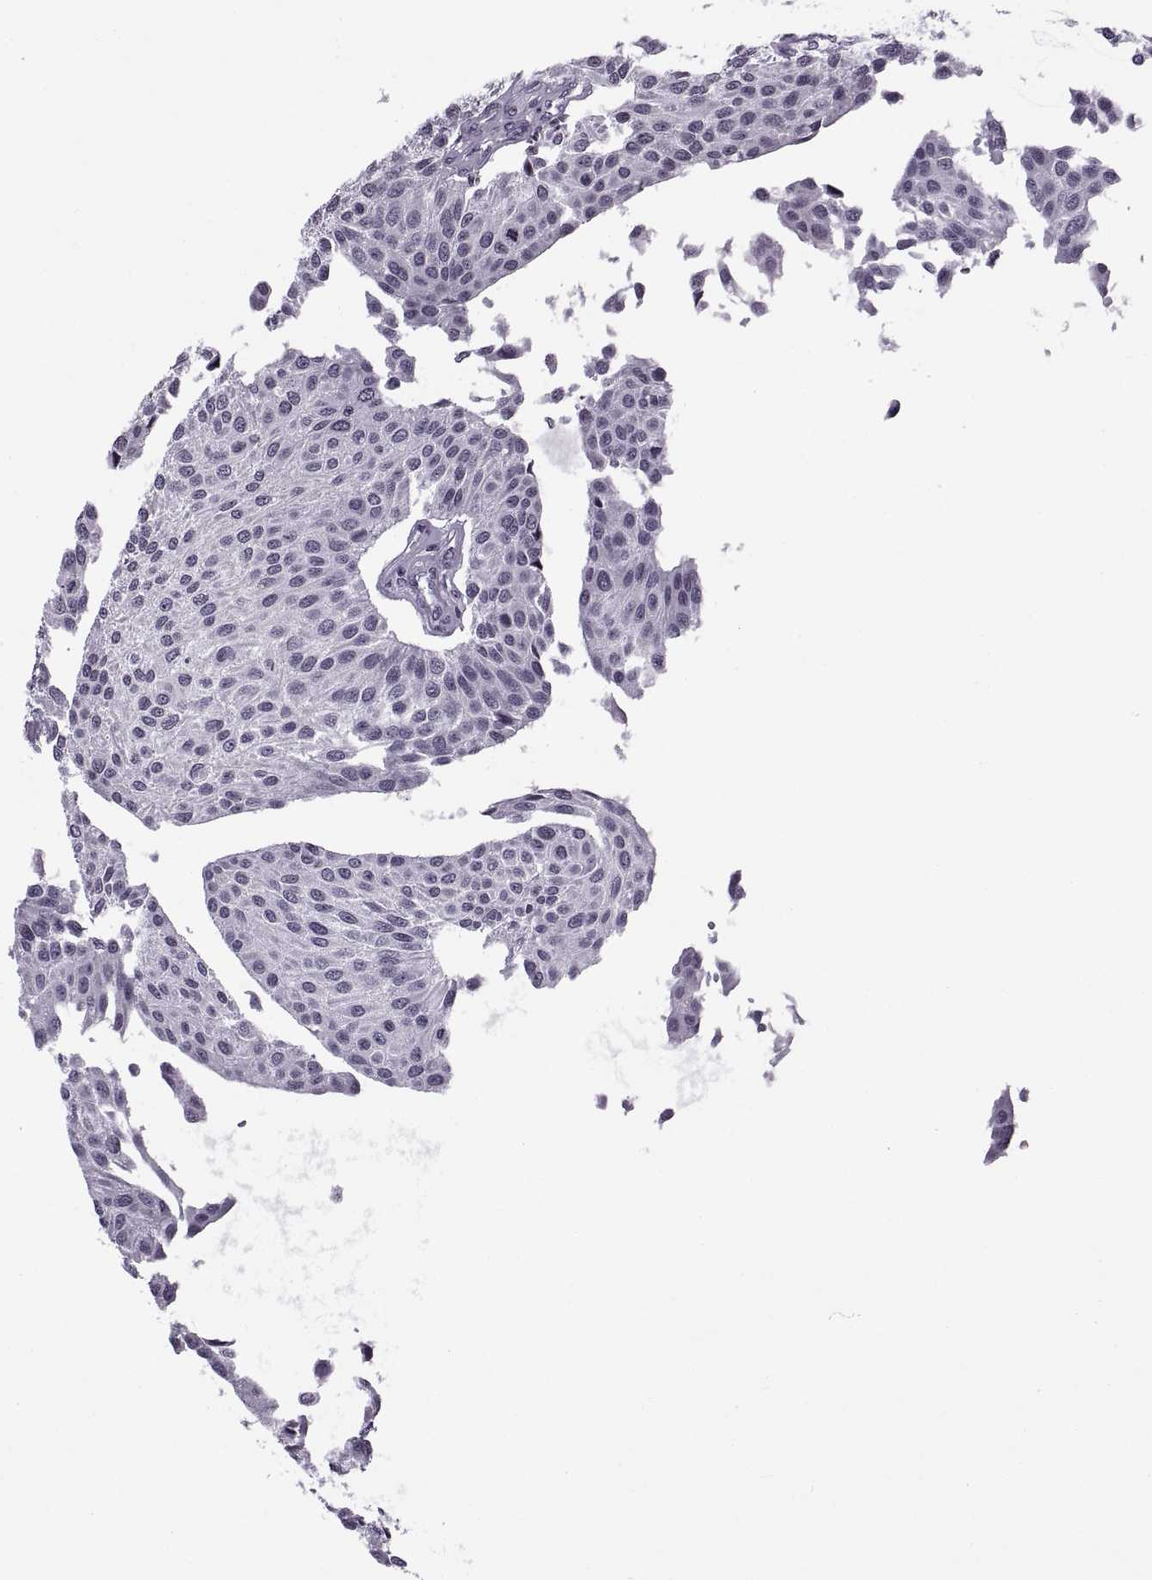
{"staining": {"intensity": "negative", "quantity": "none", "location": "none"}, "tissue": "urothelial cancer", "cell_type": "Tumor cells", "image_type": "cancer", "snomed": [{"axis": "morphology", "description": "Urothelial carcinoma, NOS"}, {"axis": "topography", "description": "Urinary bladder"}], "caption": "Protein analysis of urothelial cancer shows no significant expression in tumor cells.", "gene": "H1-8", "patient": {"sex": "male", "age": 55}}